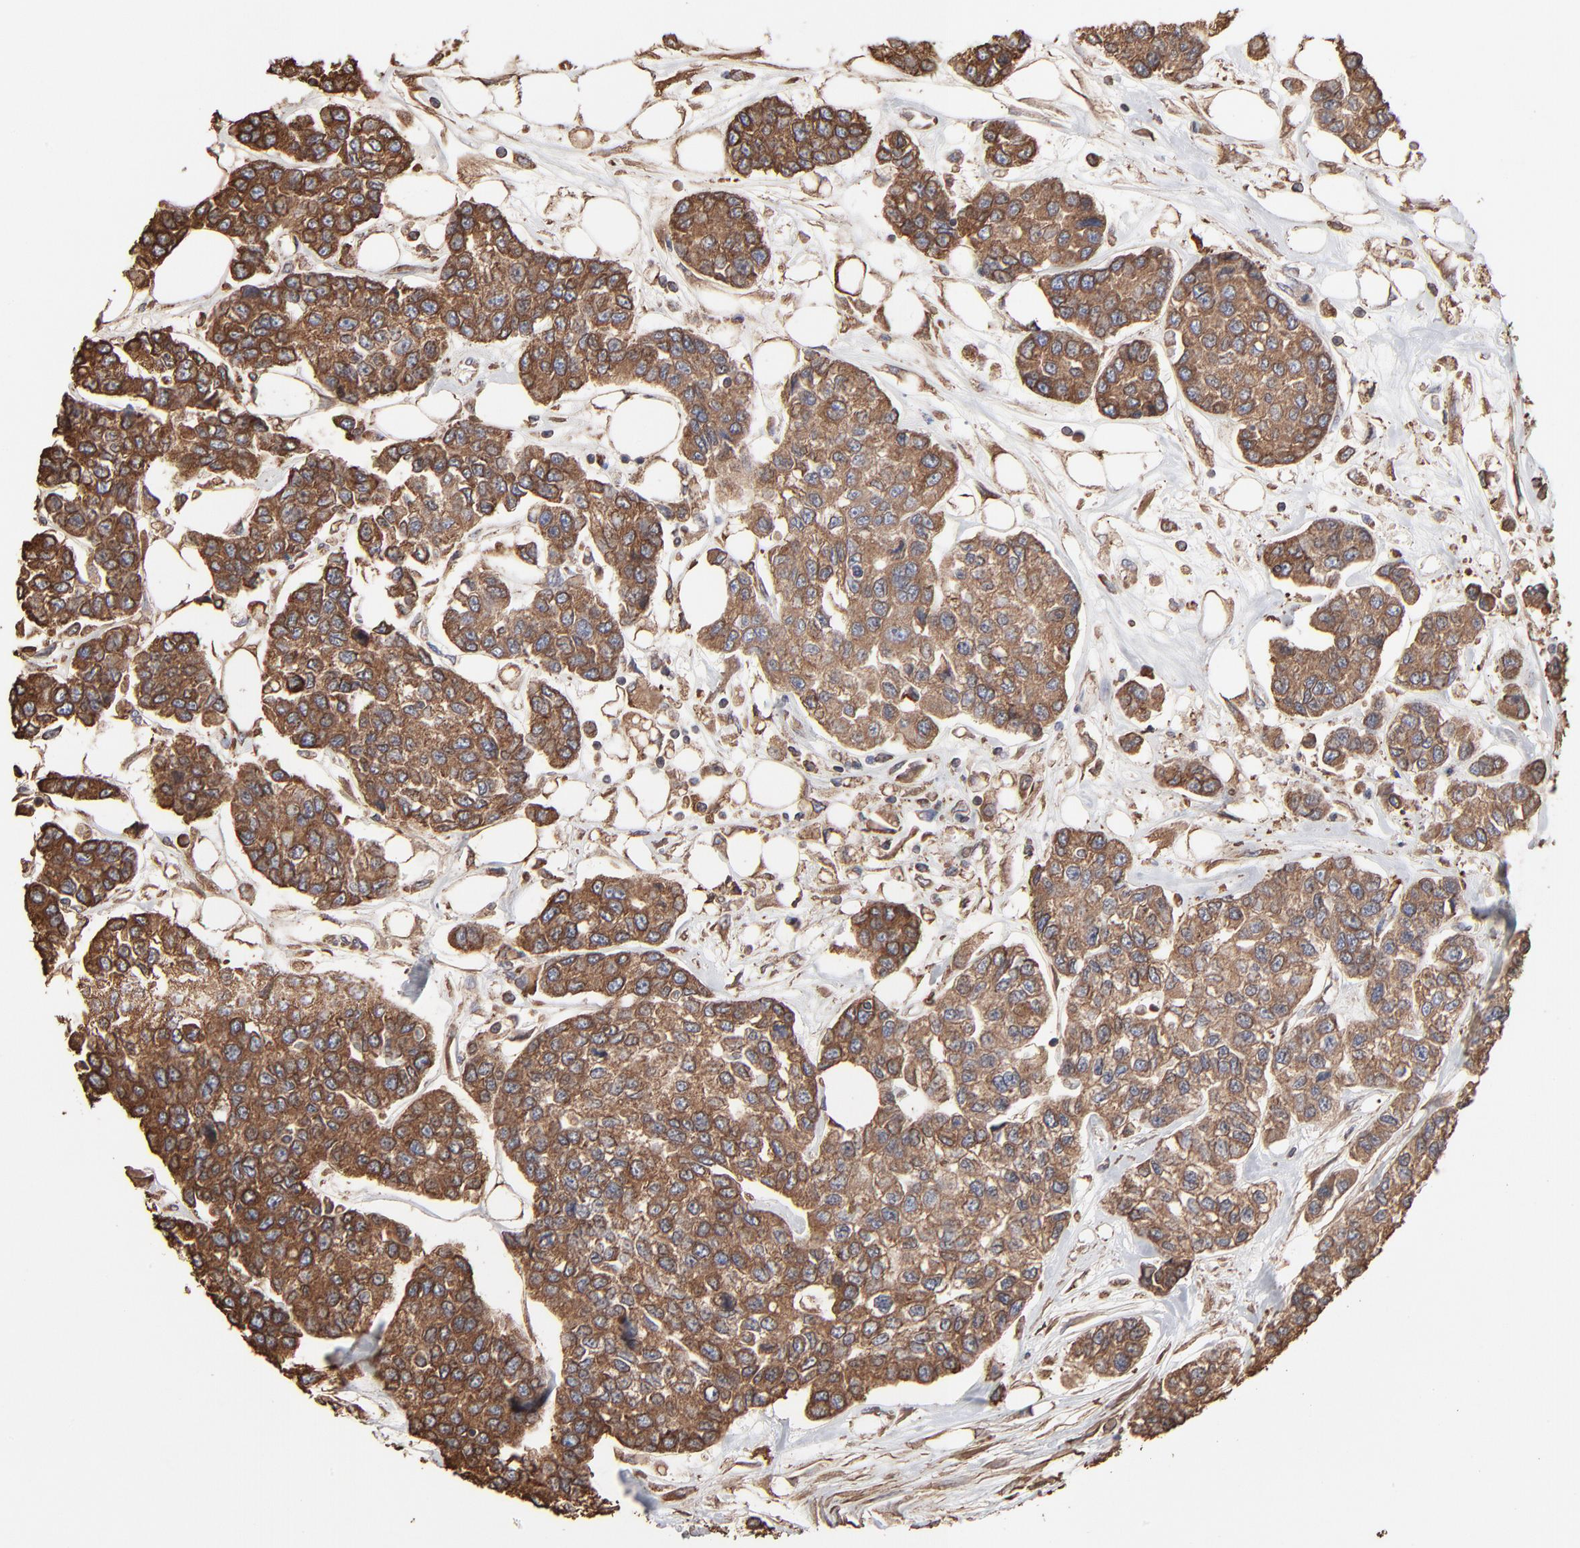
{"staining": {"intensity": "moderate", "quantity": ">75%", "location": "cytoplasmic/membranous"}, "tissue": "breast cancer", "cell_type": "Tumor cells", "image_type": "cancer", "snomed": [{"axis": "morphology", "description": "Duct carcinoma"}, {"axis": "topography", "description": "Breast"}], "caption": "Breast cancer tissue exhibits moderate cytoplasmic/membranous staining in about >75% of tumor cells", "gene": "PDIA3", "patient": {"sex": "female", "age": 51}}